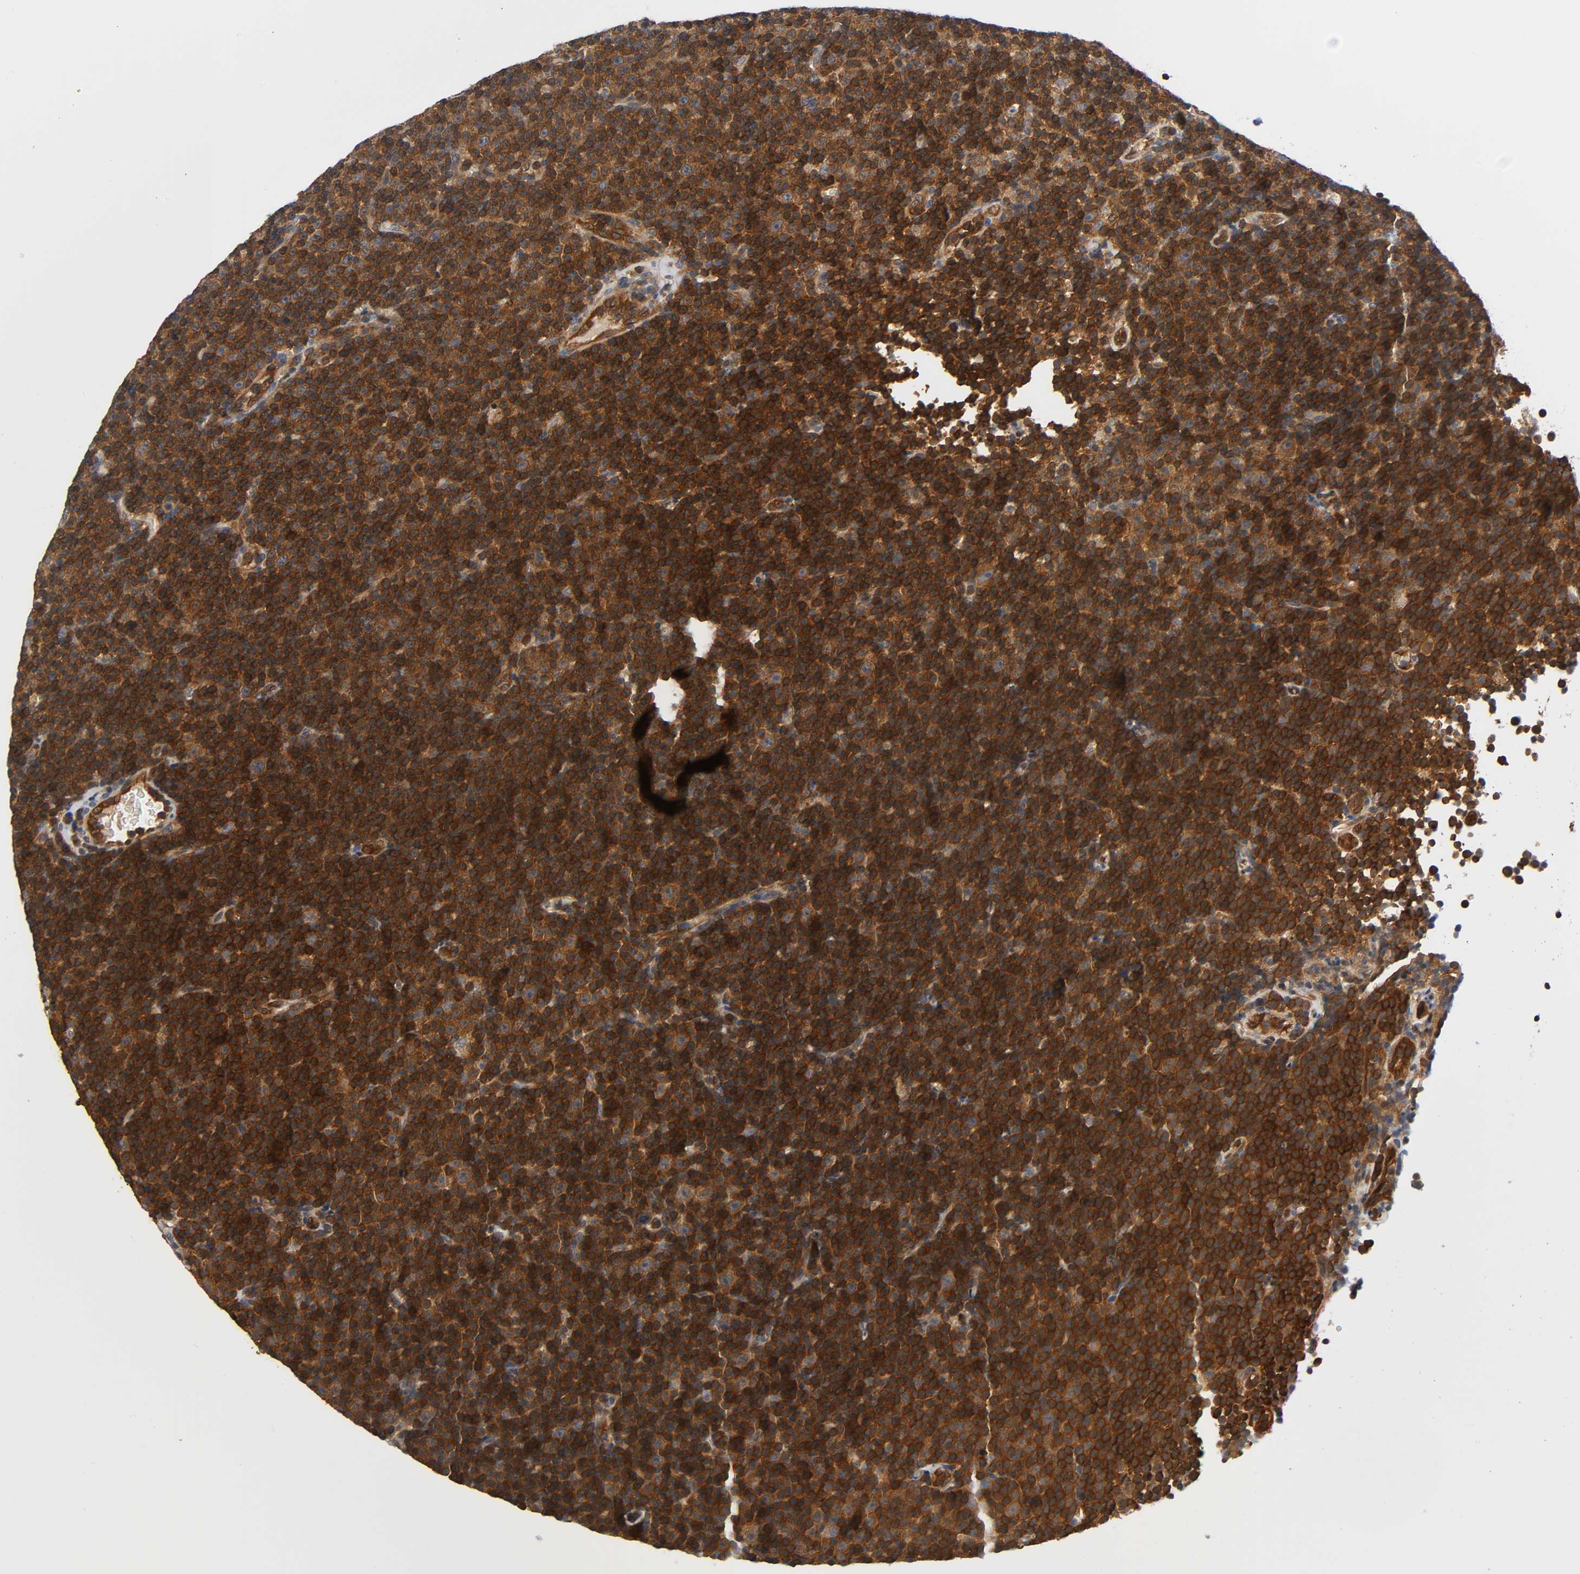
{"staining": {"intensity": "strong", "quantity": ">75%", "location": "cytoplasmic/membranous"}, "tissue": "lymphoma", "cell_type": "Tumor cells", "image_type": "cancer", "snomed": [{"axis": "morphology", "description": "Malignant lymphoma, non-Hodgkin's type, Low grade"}, {"axis": "topography", "description": "Lymph node"}], "caption": "Lymphoma was stained to show a protein in brown. There is high levels of strong cytoplasmic/membranous expression in approximately >75% of tumor cells.", "gene": "PRKAB1", "patient": {"sex": "female", "age": 67}}